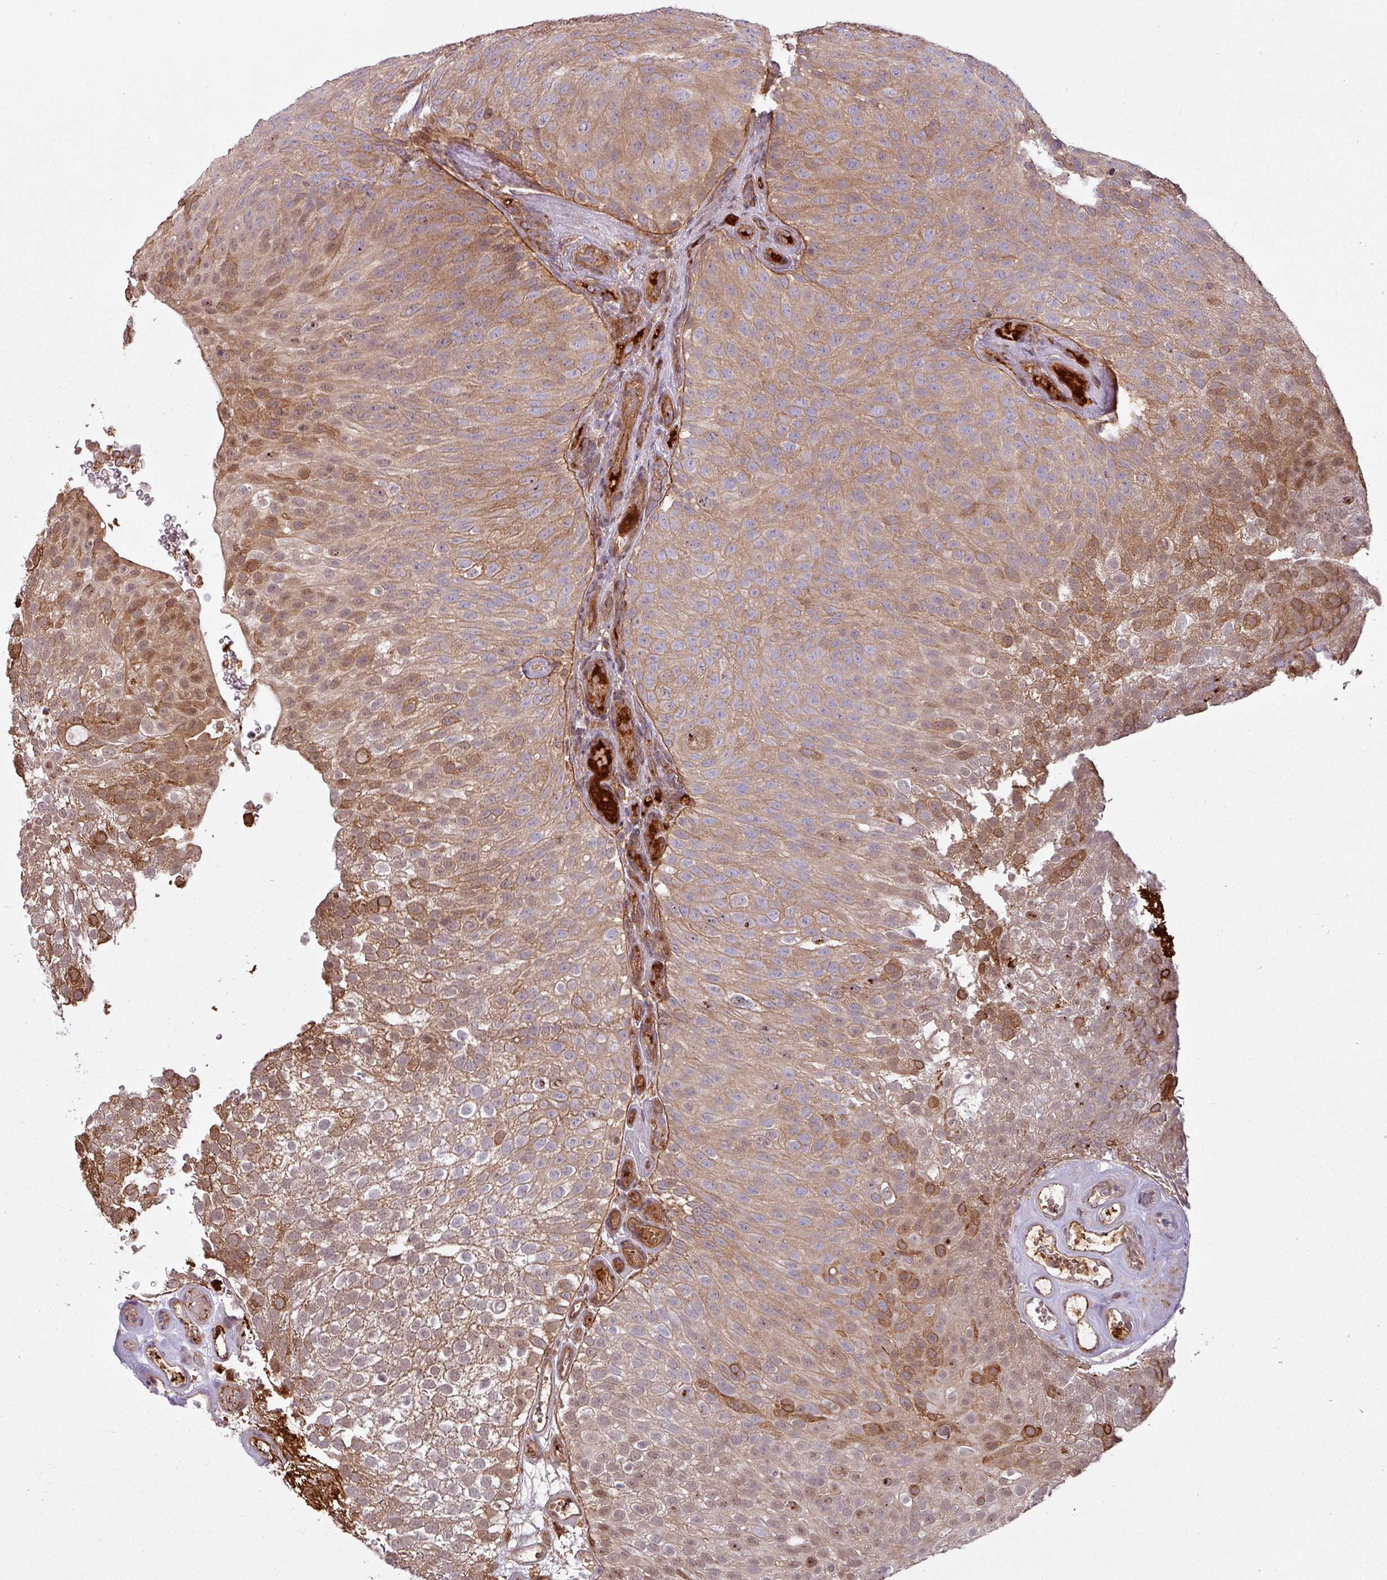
{"staining": {"intensity": "moderate", "quantity": ">75%", "location": "cytoplasmic/membranous,nuclear"}, "tissue": "urothelial cancer", "cell_type": "Tumor cells", "image_type": "cancer", "snomed": [{"axis": "morphology", "description": "Urothelial carcinoma, Low grade"}, {"axis": "topography", "description": "Urinary bladder"}], "caption": "Immunohistochemistry (IHC) photomicrograph of human urothelial cancer stained for a protein (brown), which exhibits medium levels of moderate cytoplasmic/membranous and nuclear expression in about >75% of tumor cells.", "gene": "SNRNP25", "patient": {"sex": "male", "age": 78}}